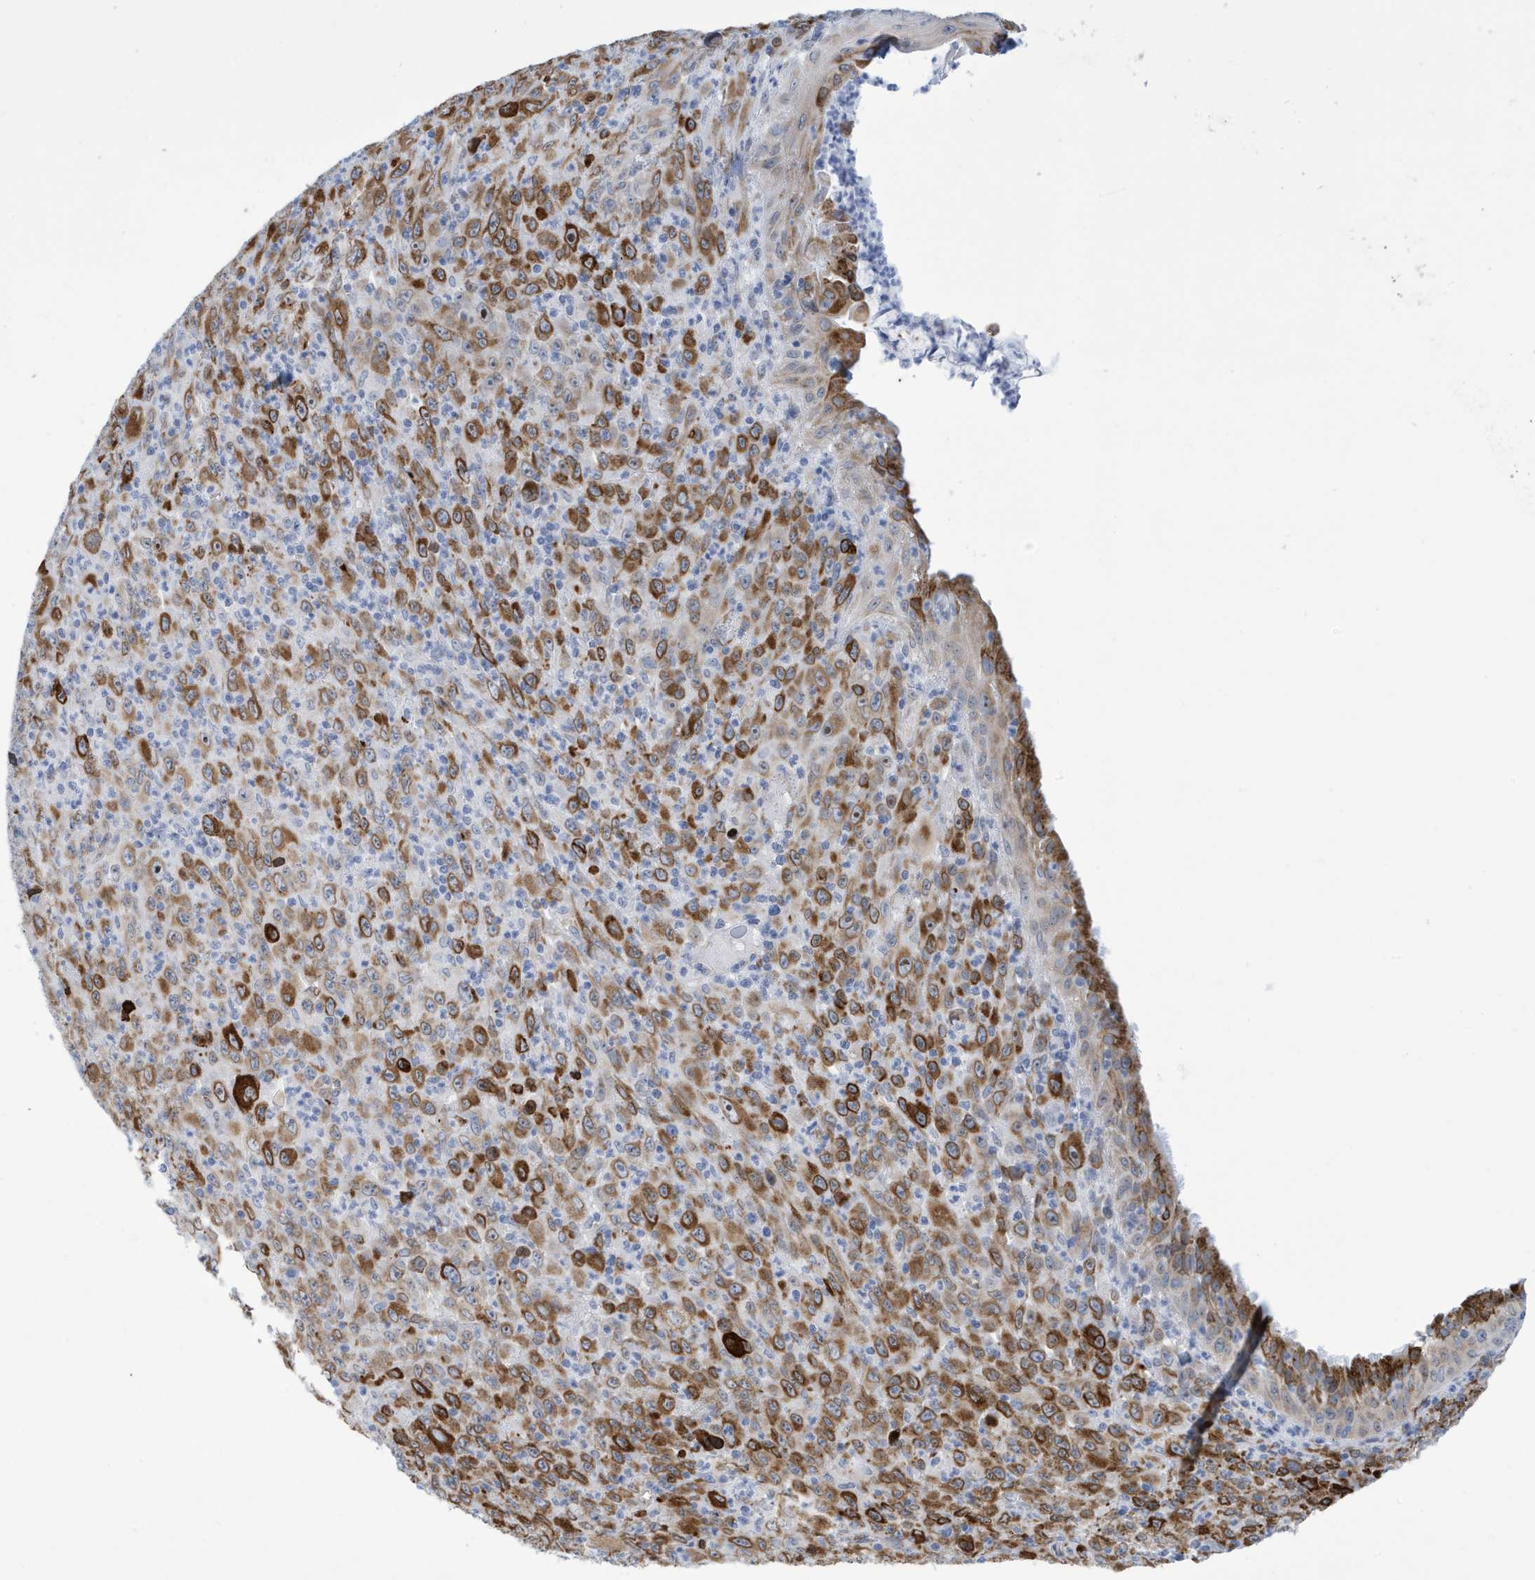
{"staining": {"intensity": "strong", "quantity": "25%-75%", "location": "cytoplasmic/membranous"}, "tissue": "melanoma", "cell_type": "Tumor cells", "image_type": "cancer", "snomed": [{"axis": "morphology", "description": "Malignant melanoma, Metastatic site"}, {"axis": "topography", "description": "Skin"}], "caption": "About 25%-75% of tumor cells in malignant melanoma (metastatic site) demonstrate strong cytoplasmic/membranous protein positivity as visualized by brown immunohistochemical staining.", "gene": "SEMA3F", "patient": {"sex": "female", "age": 56}}